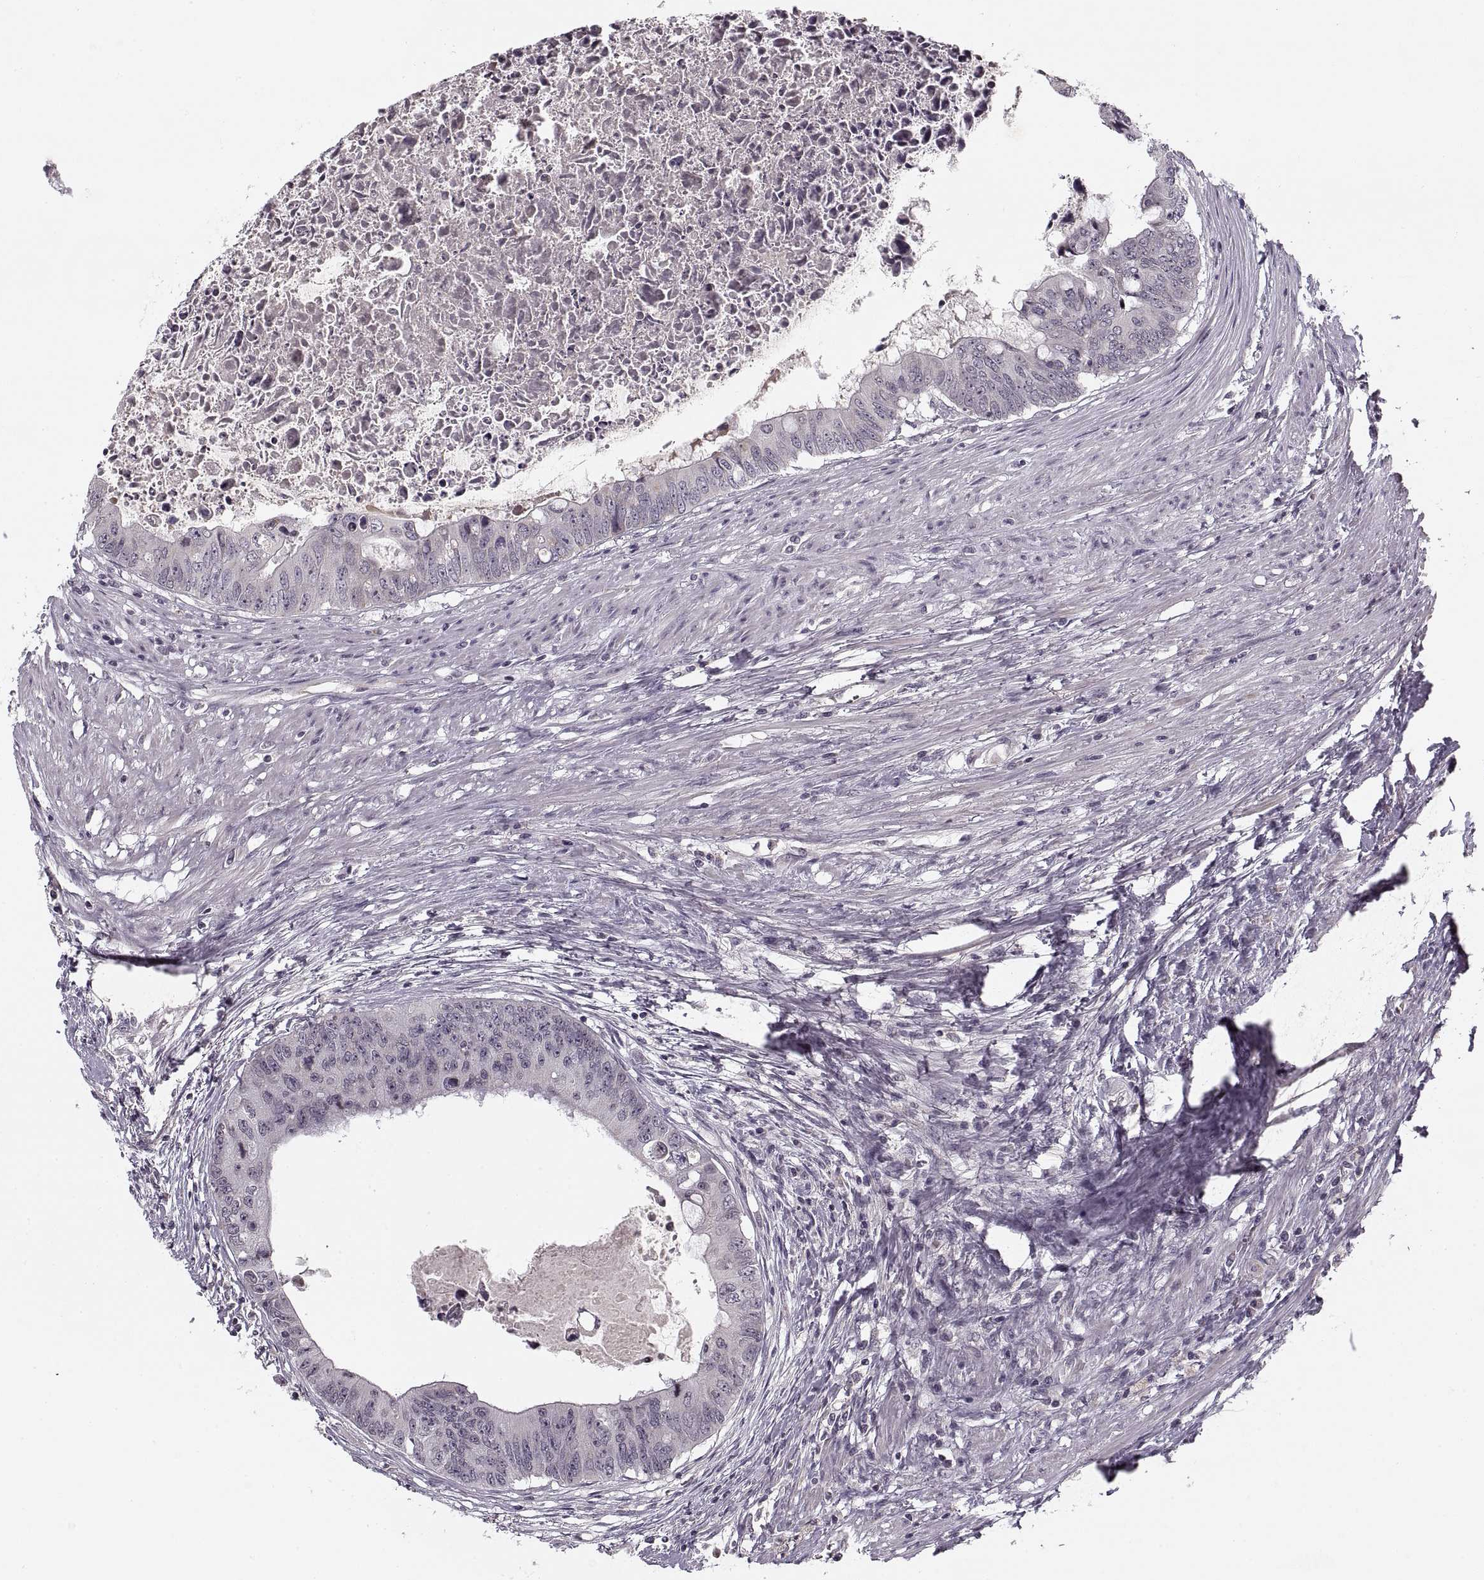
{"staining": {"intensity": "negative", "quantity": "none", "location": "none"}, "tissue": "colorectal cancer", "cell_type": "Tumor cells", "image_type": "cancer", "snomed": [{"axis": "morphology", "description": "Adenocarcinoma, NOS"}, {"axis": "topography", "description": "Rectum"}], "caption": "Protein analysis of colorectal cancer reveals no significant expression in tumor cells.", "gene": "ASIC3", "patient": {"sex": "male", "age": 59}}